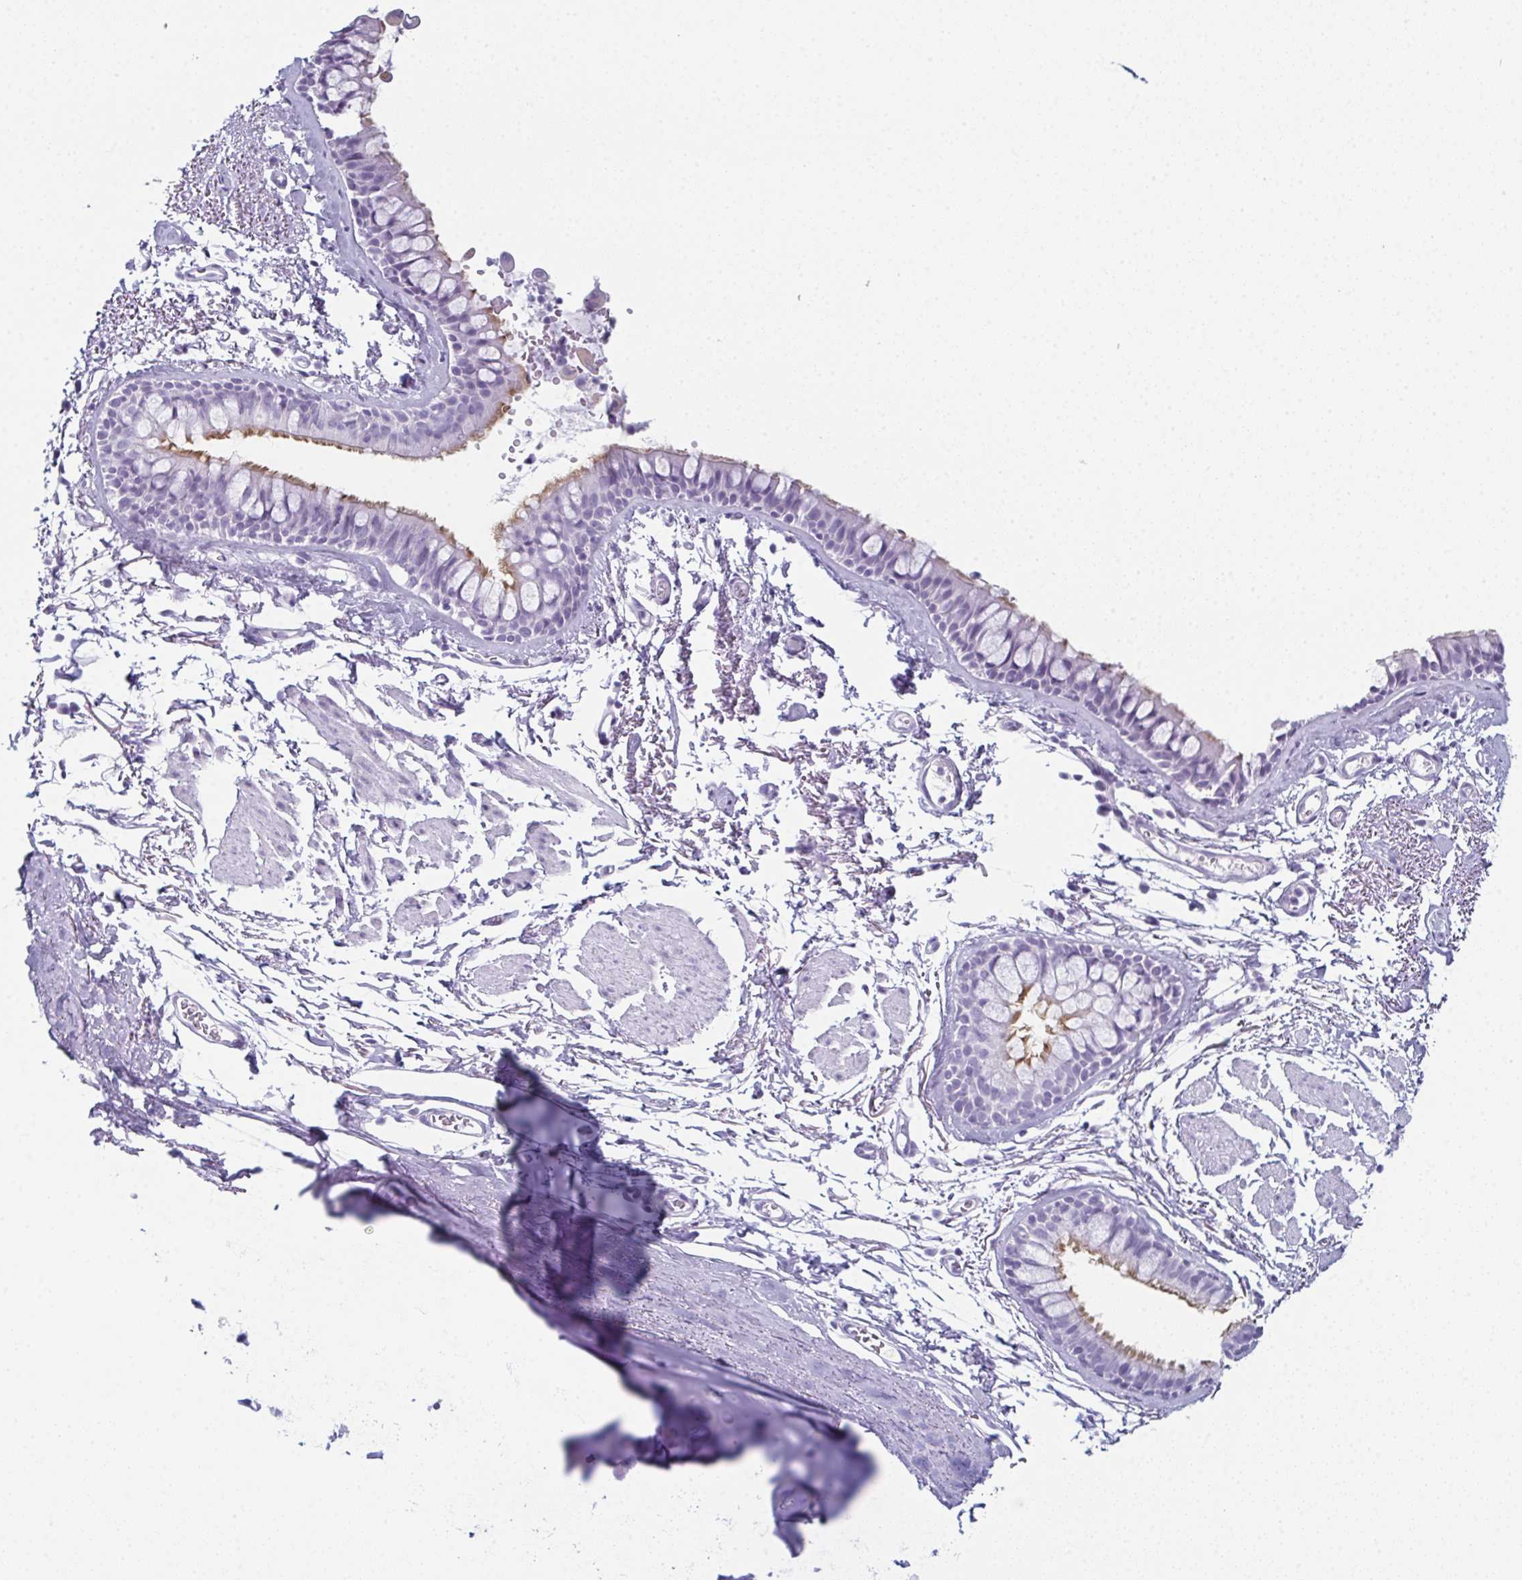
{"staining": {"intensity": "moderate", "quantity": "<25%", "location": "cytoplasmic/membranous"}, "tissue": "bronchus", "cell_type": "Respiratory epithelial cells", "image_type": "normal", "snomed": [{"axis": "morphology", "description": "Normal tissue, NOS"}, {"axis": "topography", "description": "Cartilage tissue"}, {"axis": "topography", "description": "Bronchus"}], "caption": "The histopathology image displays immunohistochemical staining of normal bronchus. There is moderate cytoplasmic/membranous staining is appreciated in about <25% of respiratory epithelial cells.", "gene": "ENKUR", "patient": {"sex": "female", "age": 79}}